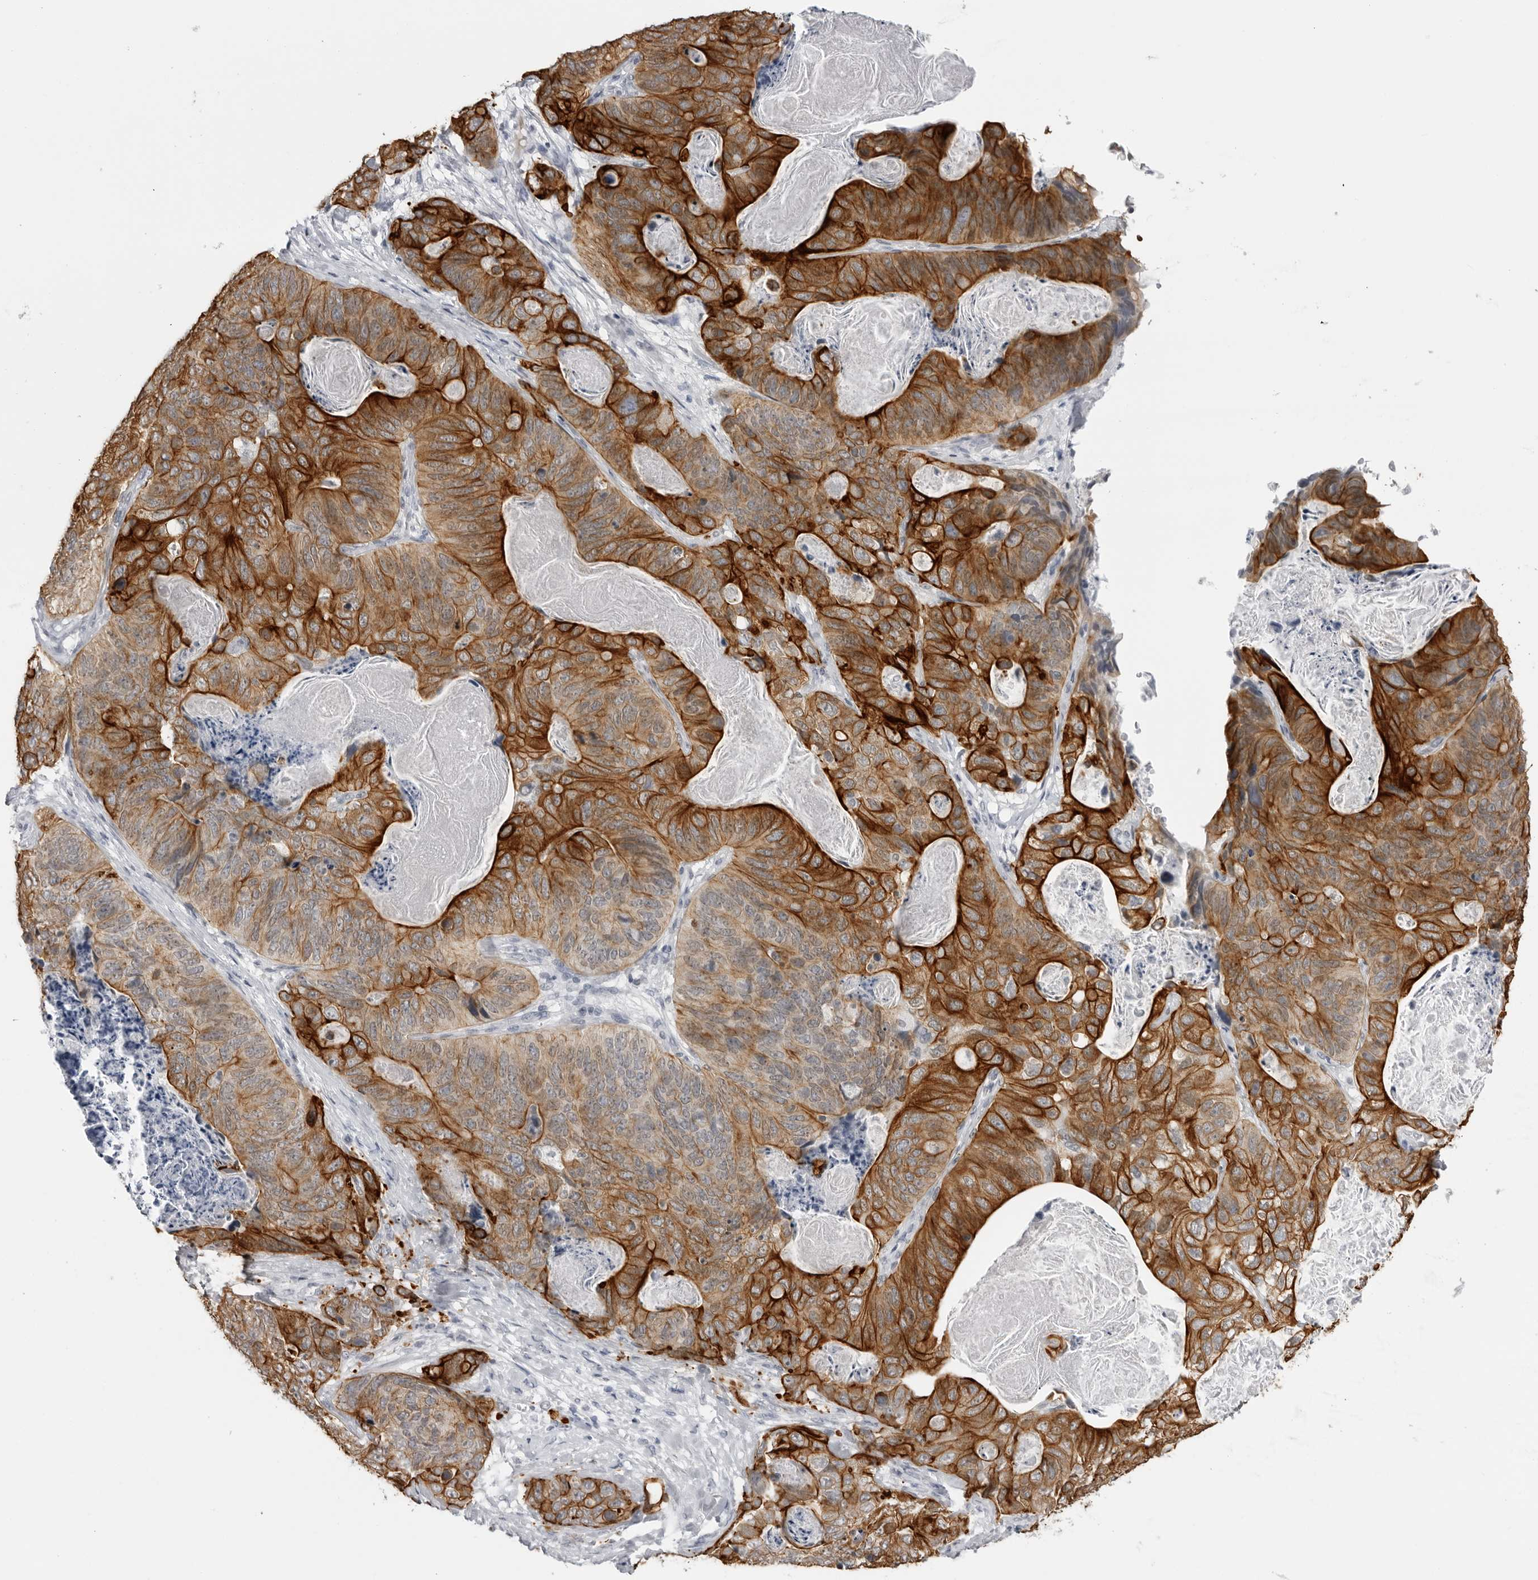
{"staining": {"intensity": "strong", "quantity": ">75%", "location": "cytoplasmic/membranous"}, "tissue": "stomach cancer", "cell_type": "Tumor cells", "image_type": "cancer", "snomed": [{"axis": "morphology", "description": "Normal tissue, NOS"}, {"axis": "morphology", "description": "Adenocarcinoma, NOS"}, {"axis": "topography", "description": "Stomach"}], "caption": "Stomach adenocarcinoma stained with immunohistochemistry displays strong cytoplasmic/membranous staining in about >75% of tumor cells.", "gene": "SERPINF2", "patient": {"sex": "female", "age": 89}}